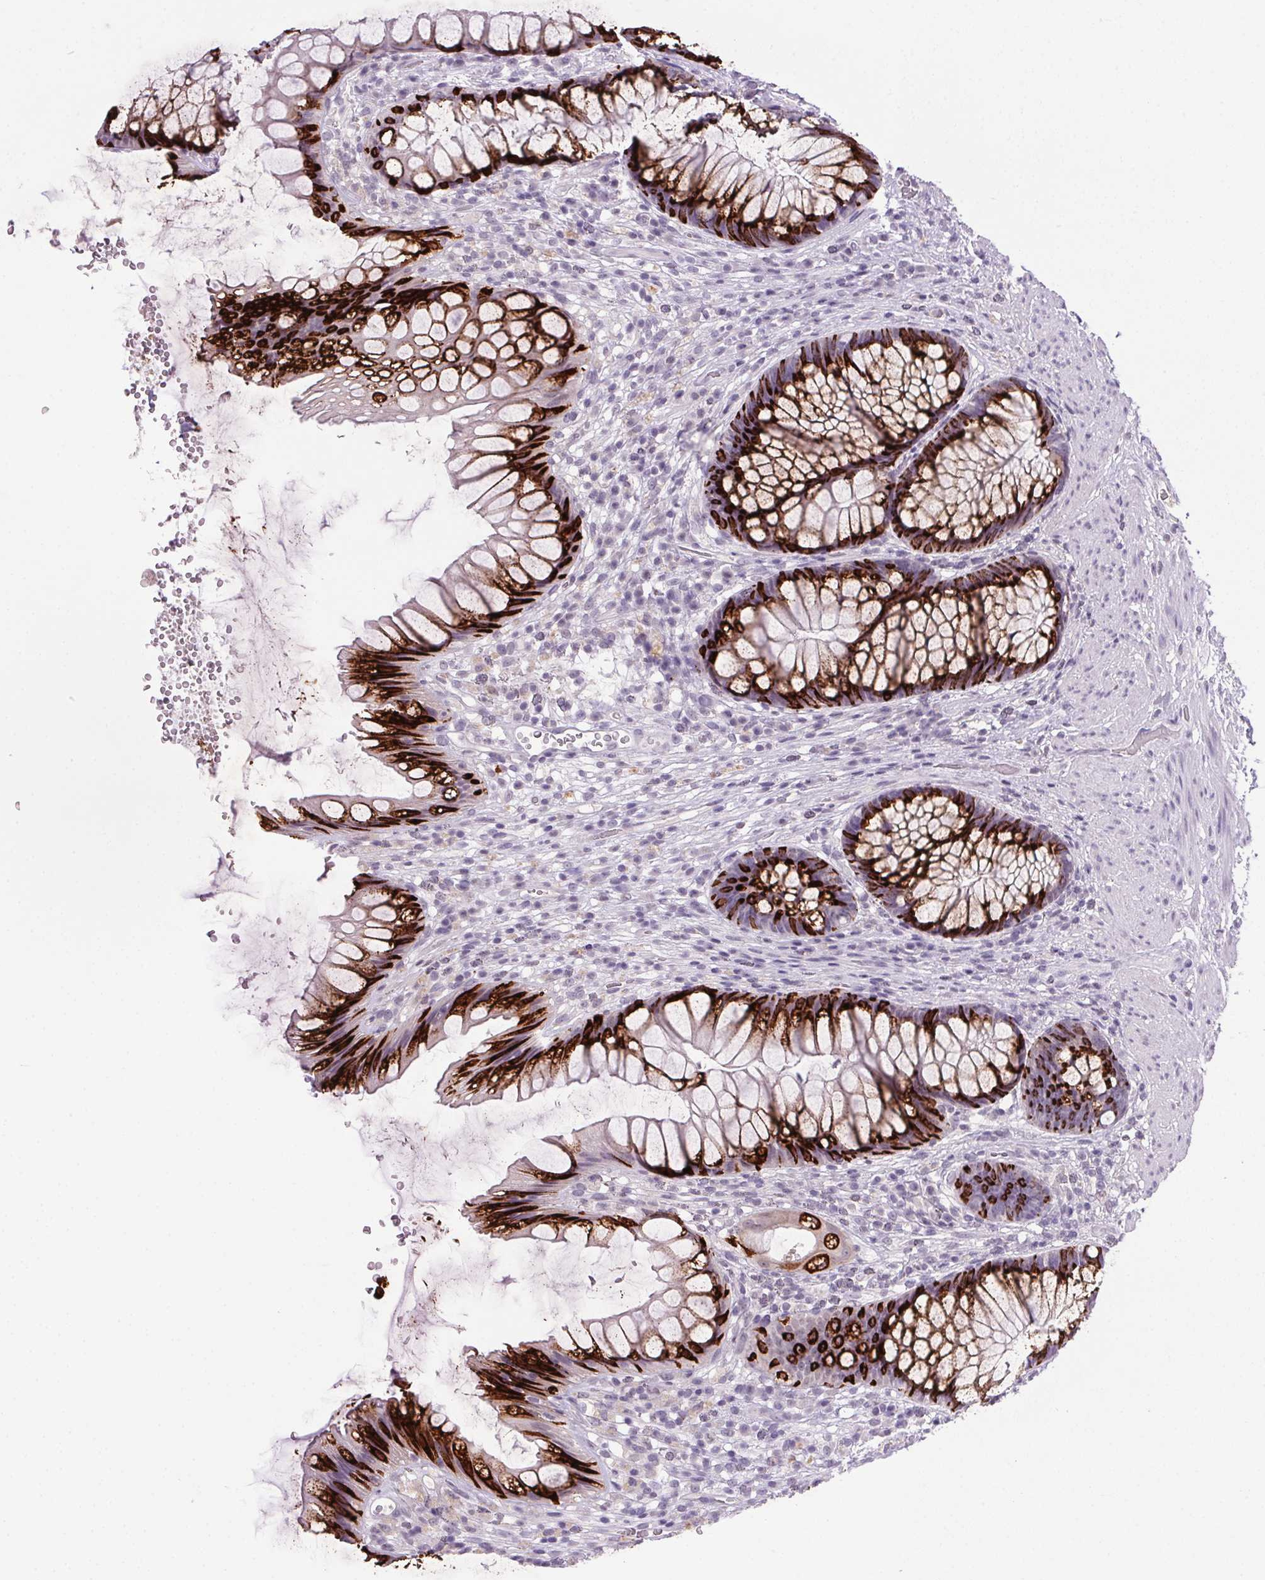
{"staining": {"intensity": "strong", "quantity": ">75%", "location": "cytoplasmic/membranous"}, "tissue": "rectum", "cell_type": "Glandular cells", "image_type": "normal", "snomed": [{"axis": "morphology", "description": "Normal tissue, NOS"}, {"axis": "topography", "description": "Rectum"}], "caption": "Approximately >75% of glandular cells in unremarkable human rectum display strong cytoplasmic/membranous protein positivity as visualized by brown immunohistochemical staining.", "gene": "TRDN", "patient": {"sex": "male", "age": 53}}